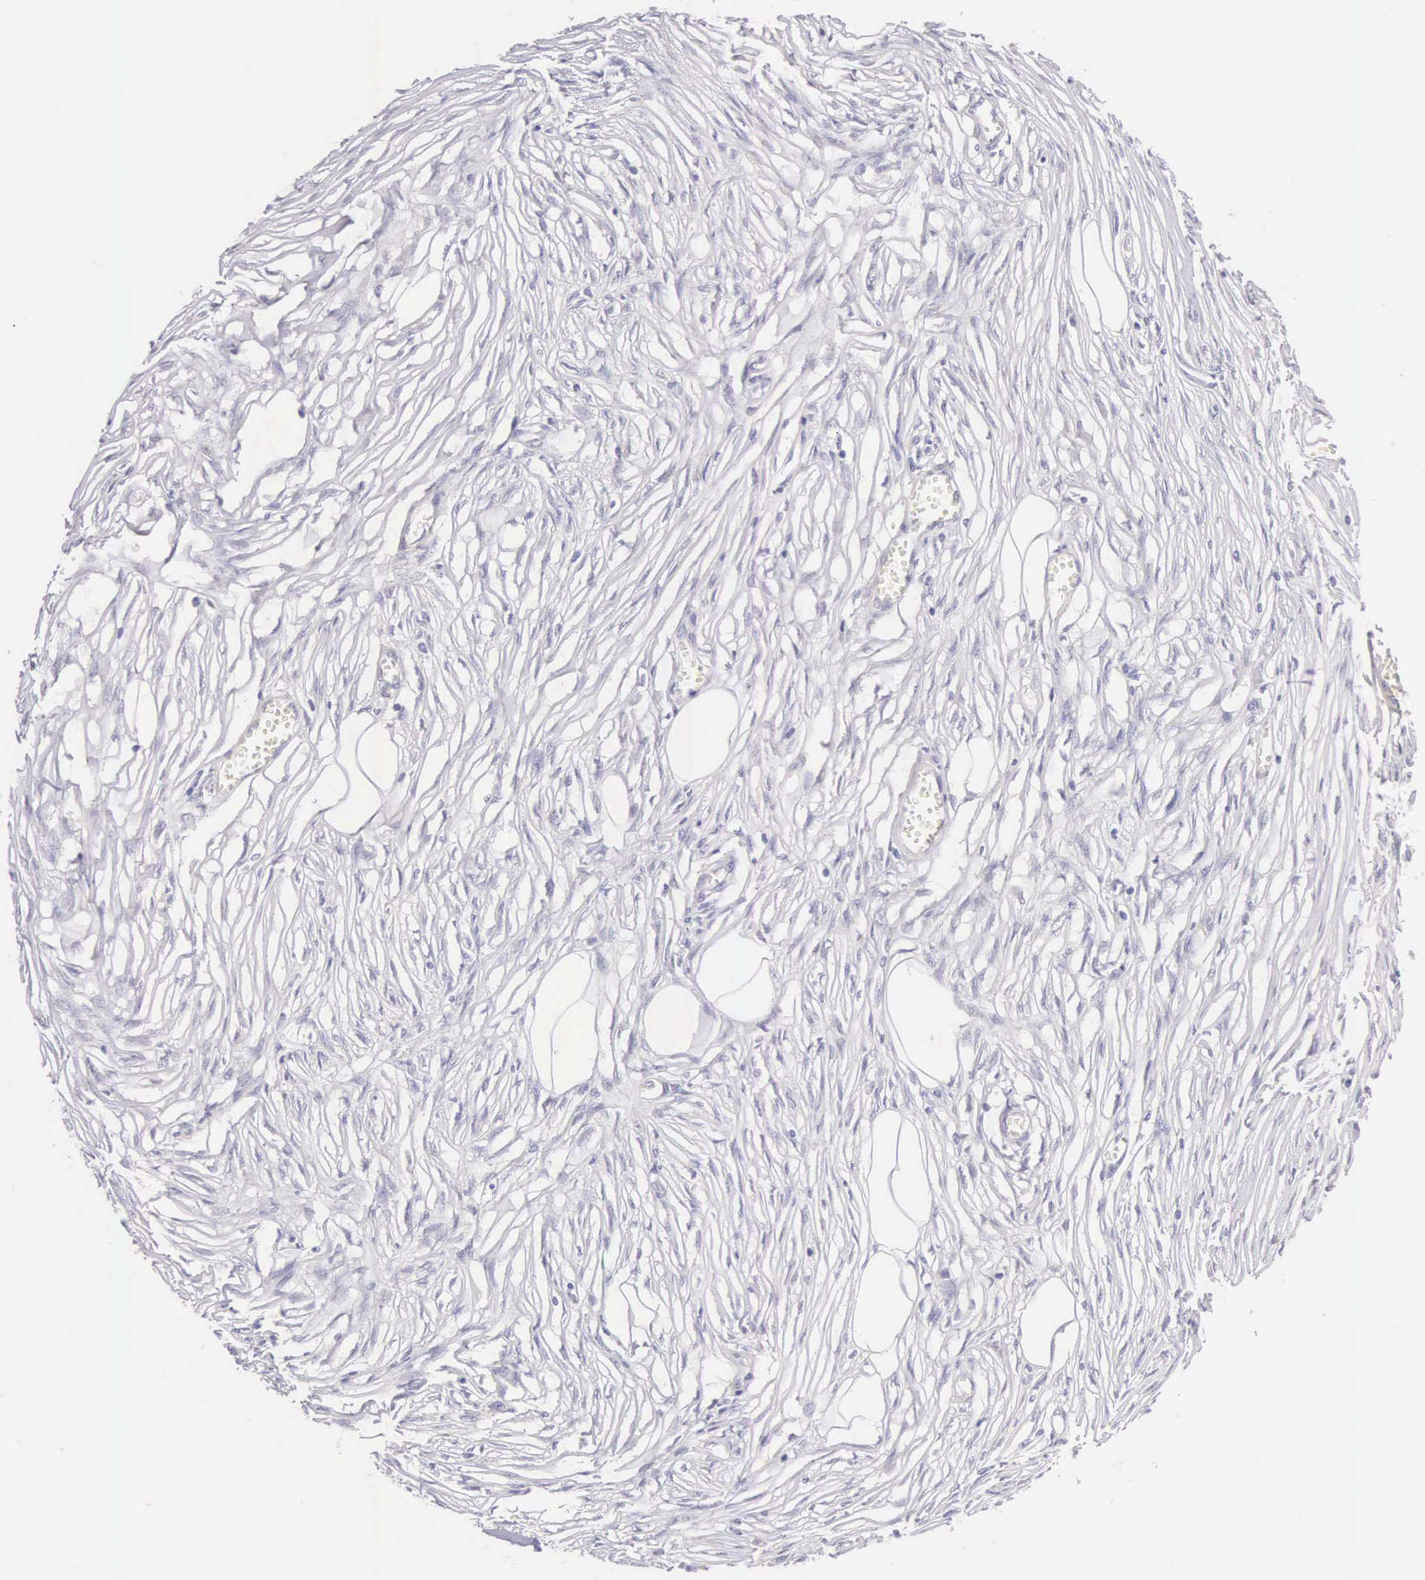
{"staining": {"intensity": "negative", "quantity": "none", "location": "none"}, "tissue": "adipose tissue", "cell_type": "Adipocytes", "image_type": "normal", "snomed": [{"axis": "morphology", "description": "Normal tissue, NOS"}, {"axis": "morphology", "description": "Sarcoma, NOS"}, {"axis": "topography", "description": "Skin"}, {"axis": "topography", "description": "Soft tissue"}], "caption": "Adipocytes are negative for protein expression in normal human adipose tissue. (DAB IHC, high magnification).", "gene": "ARFGAP3", "patient": {"sex": "female", "age": 51}}